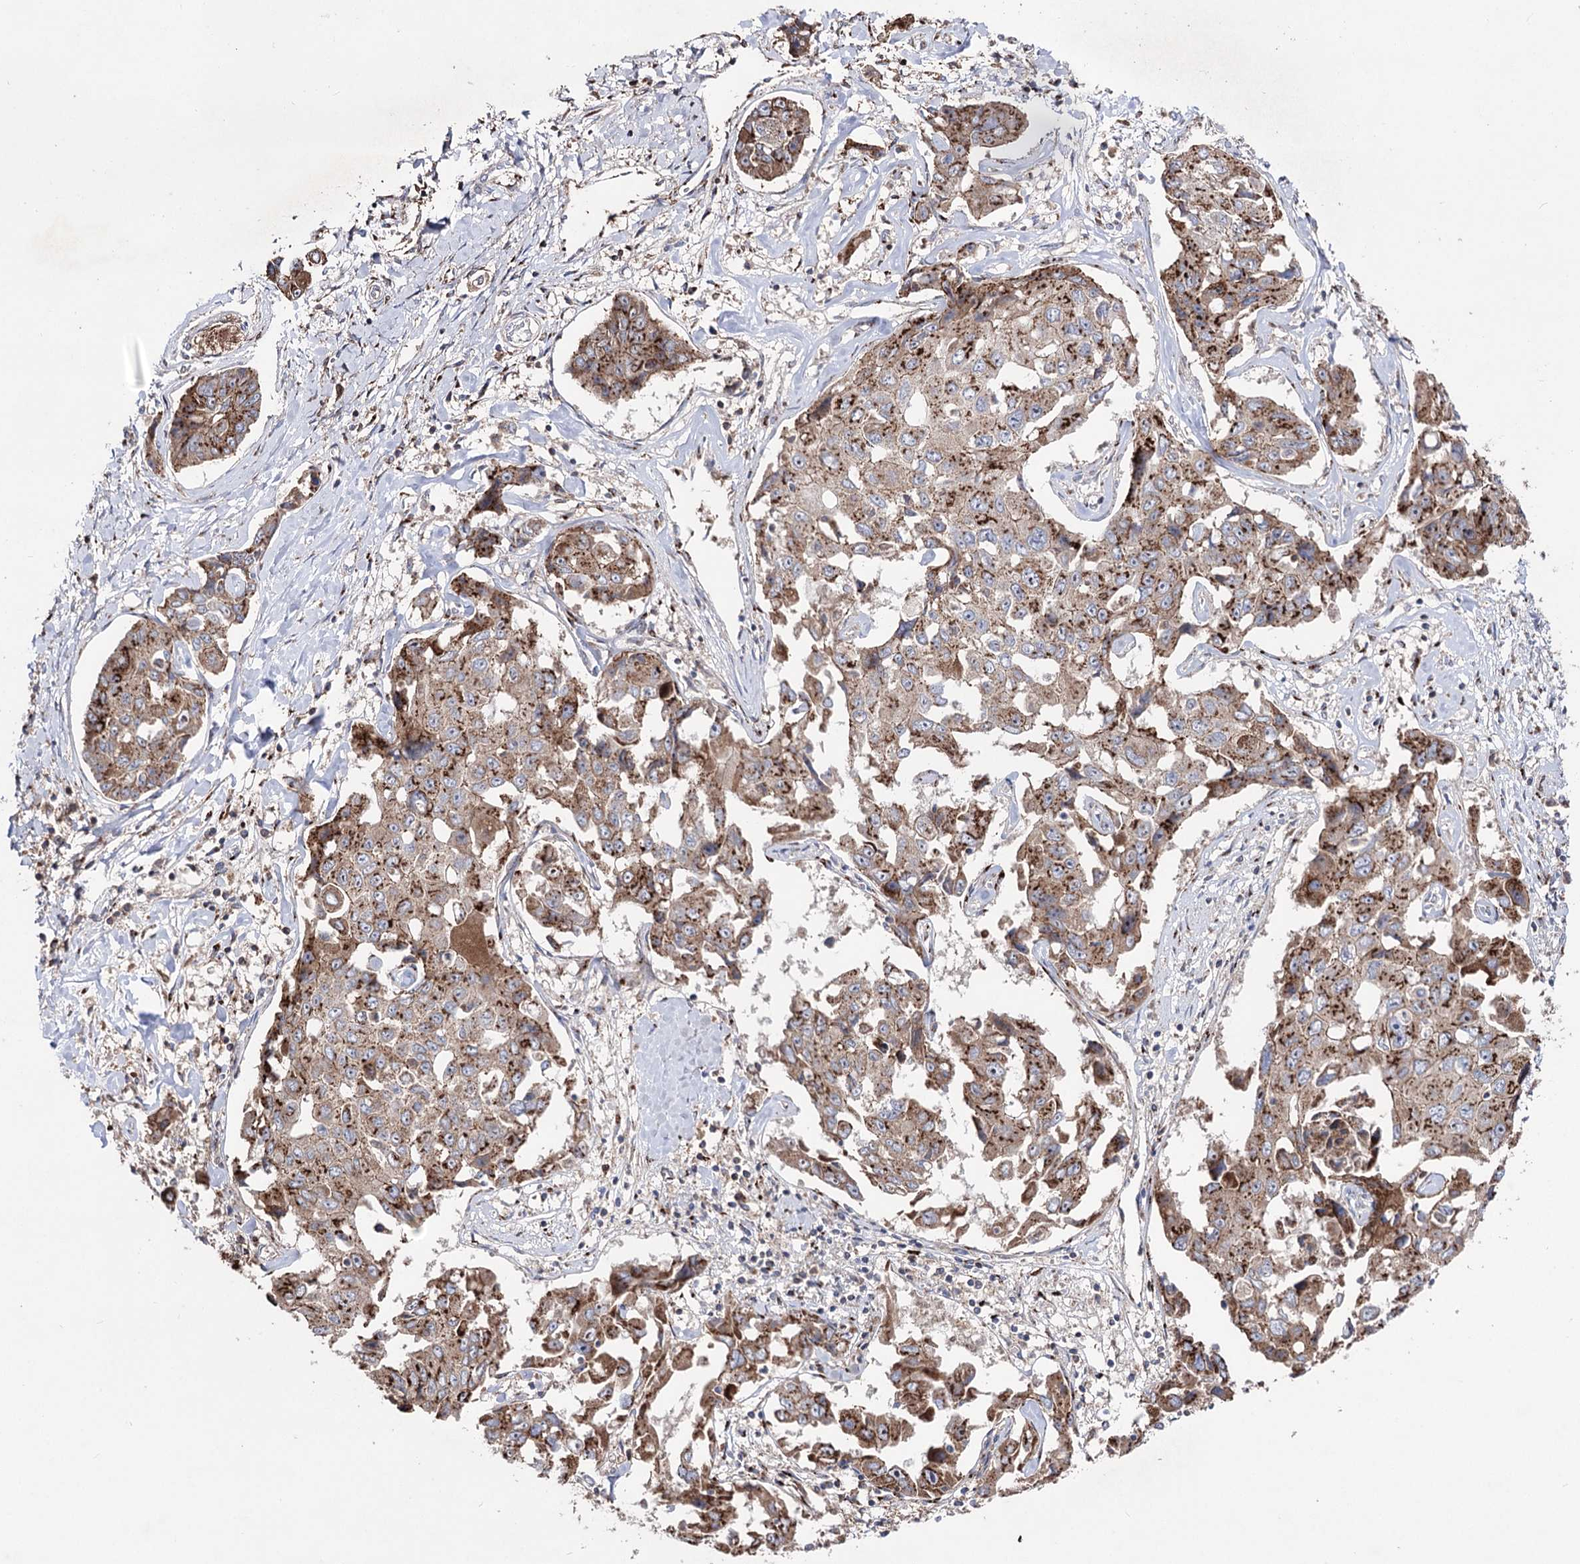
{"staining": {"intensity": "strong", "quantity": ">75%", "location": "cytoplasmic/membranous"}, "tissue": "liver cancer", "cell_type": "Tumor cells", "image_type": "cancer", "snomed": [{"axis": "morphology", "description": "Cholangiocarcinoma"}, {"axis": "topography", "description": "Liver"}], "caption": "Immunohistochemistry (DAB) staining of liver cholangiocarcinoma displays strong cytoplasmic/membranous protein expression in about >75% of tumor cells.", "gene": "ARHGAP20", "patient": {"sex": "male", "age": 59}}